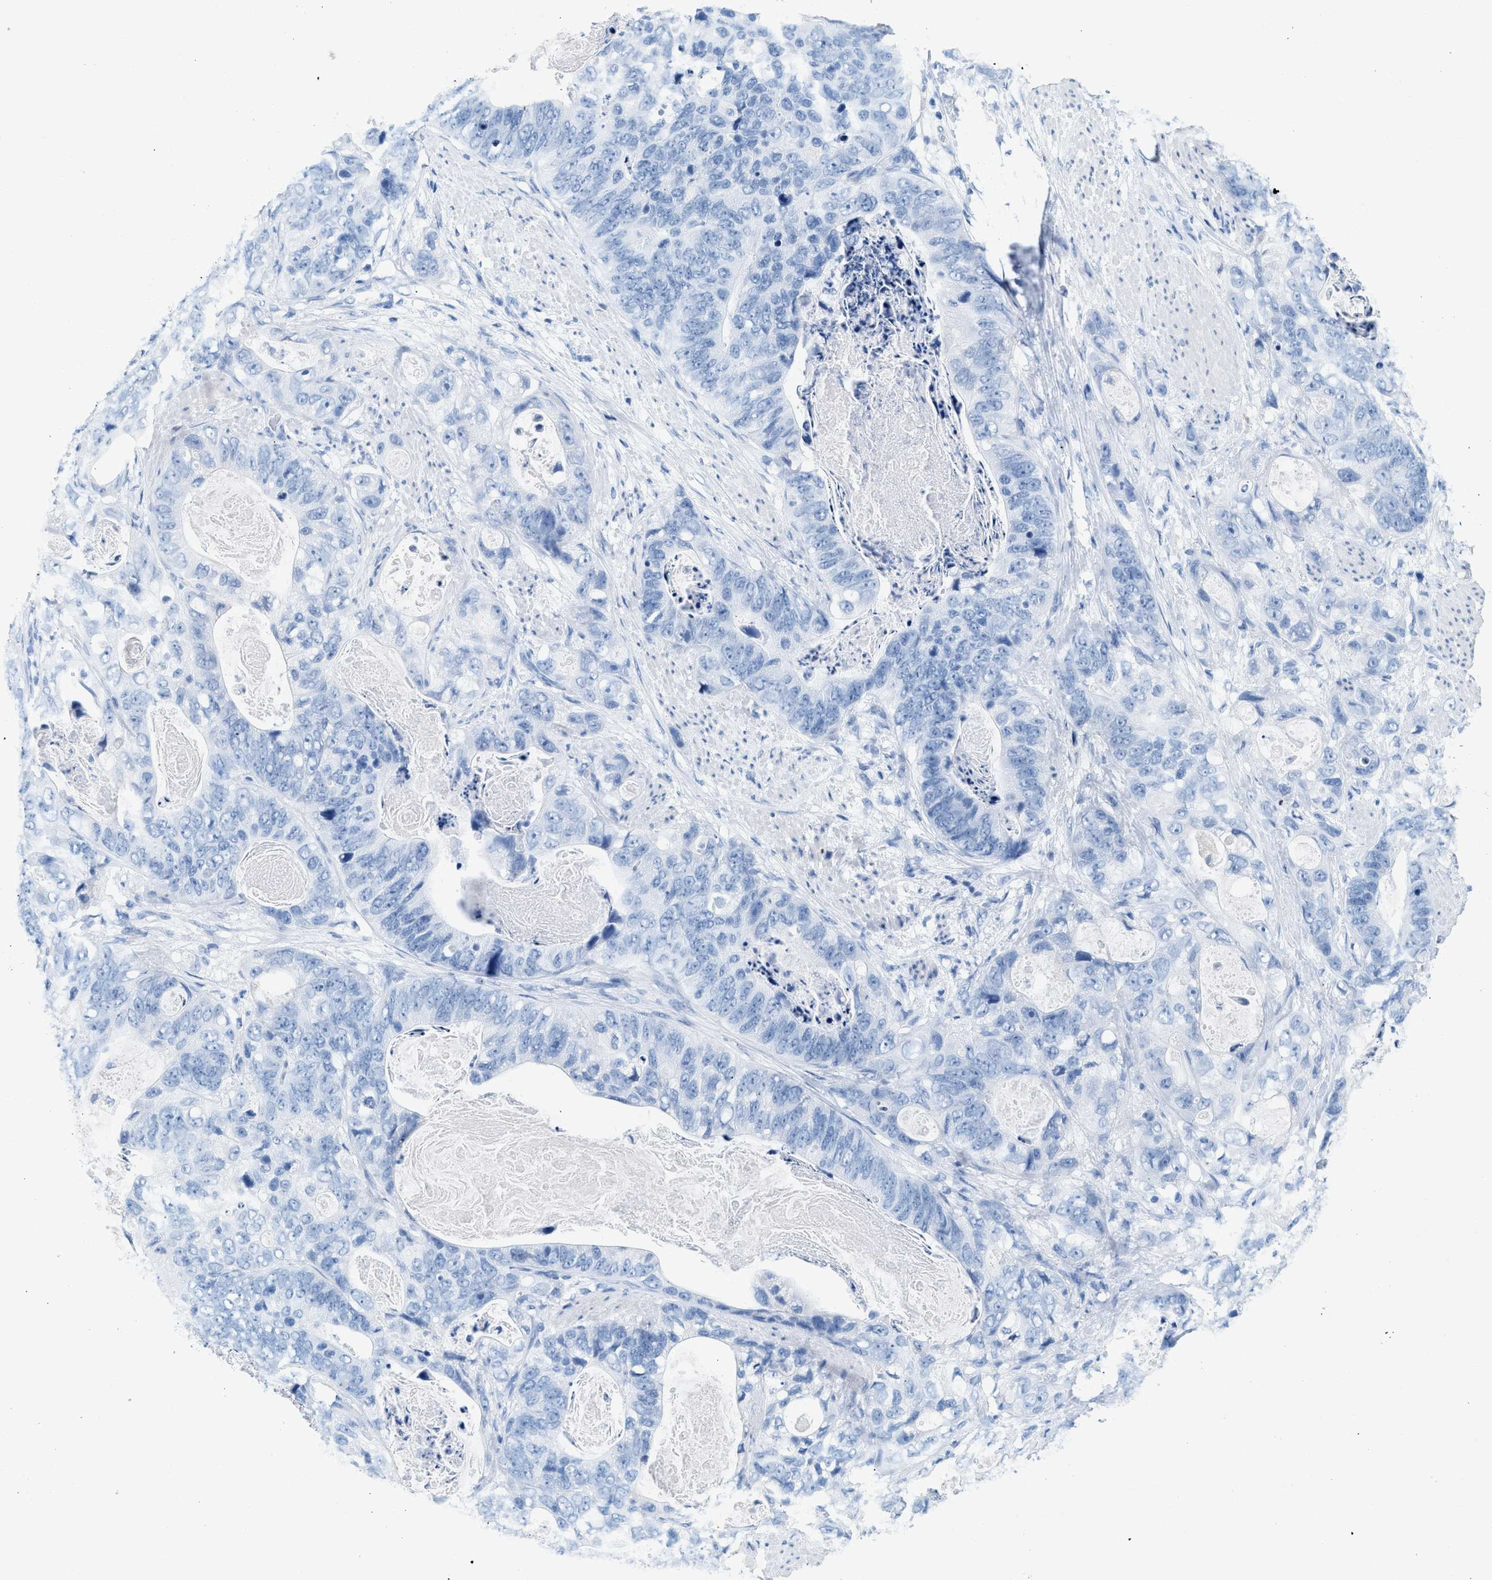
{"staining": {"intensity": "negative", "quantity": "none", "location": "none"}, "tissue": "stomach cancer", "cell_type": "Tumor cells", "image_type": "cancer", "snomed": [{"axis": "morphology", "description": "Adenocarcinoma, NOS"}, {"axis": "topography", "description": "Stomach"}], "caption": "High magnification brightfield microscopy of adenocarcinoma (stomach) stained with DAB (brown) and counterstained with hematoxylin (blue): tumor cells show no significant staining. (Stains: DAB (3,3'-diaminobenzidine) IHC with hematoxylin counter stain, Microscopy: brightfield microscopy at high magnification).", "gene": "HHATL", "patient": {"sex": "female", "age": 89}}